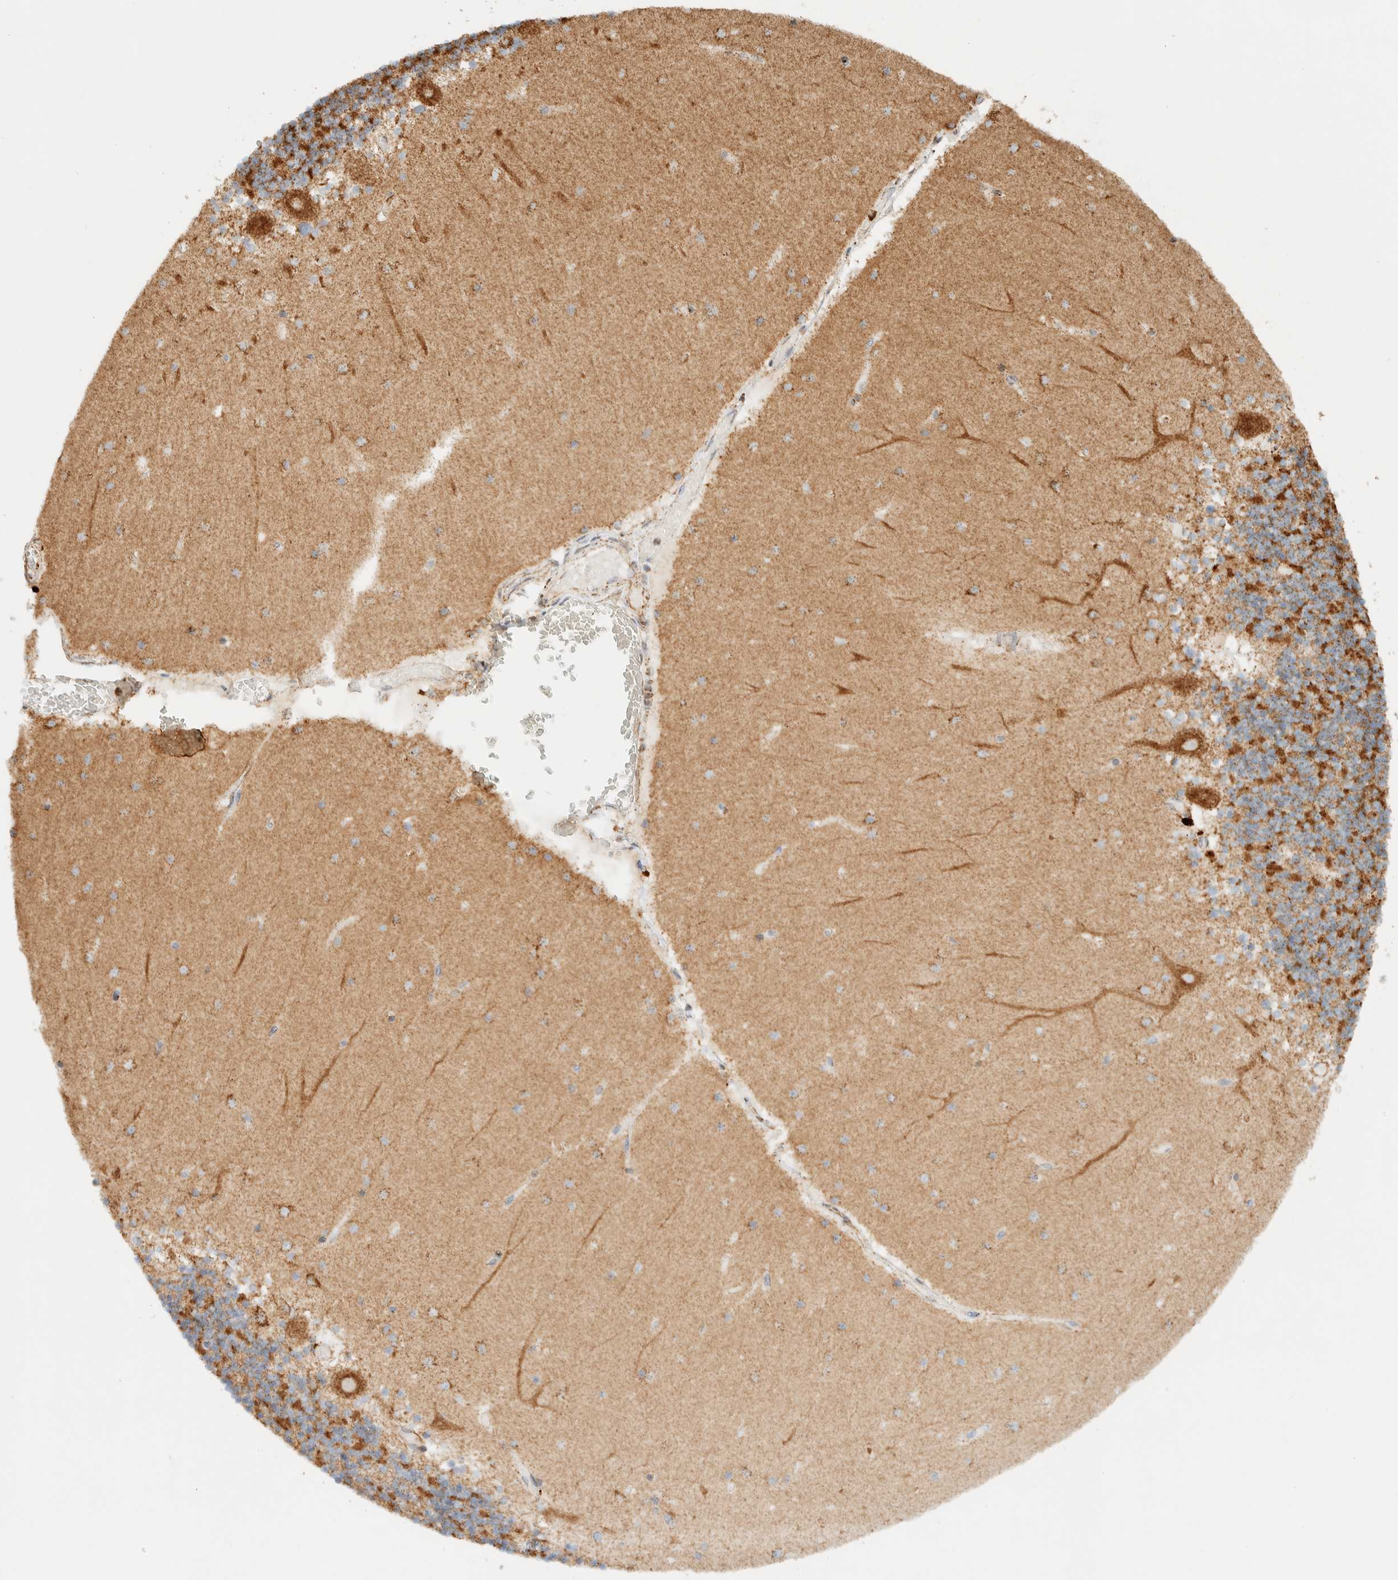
{"staining": {"intensity": "strong", "quantity": ">75%", "location": "cytoplasmic/membranous"}, "tissue": "cerebellum", "cell_type": "Cells in granular layer", "image_type": "normal", "snomed": [{"axis": "morphology", "description": "Normal tissue, NOS"}, {"axis": "topography", "description": "Cerebellum"}], "caption": "Immunohistochemistry (IHC) micrograph of benign cerebellum: cerebellum stained using IHC demonstrates high levels of strong protein expression localized specifically in the cytoplasmic/membranous of cells in granular layer, appearing as a cytoplasmic/membranous brown color.", "gene": "KIFAP3", "patient": {"sex": "female", "age": 28}}